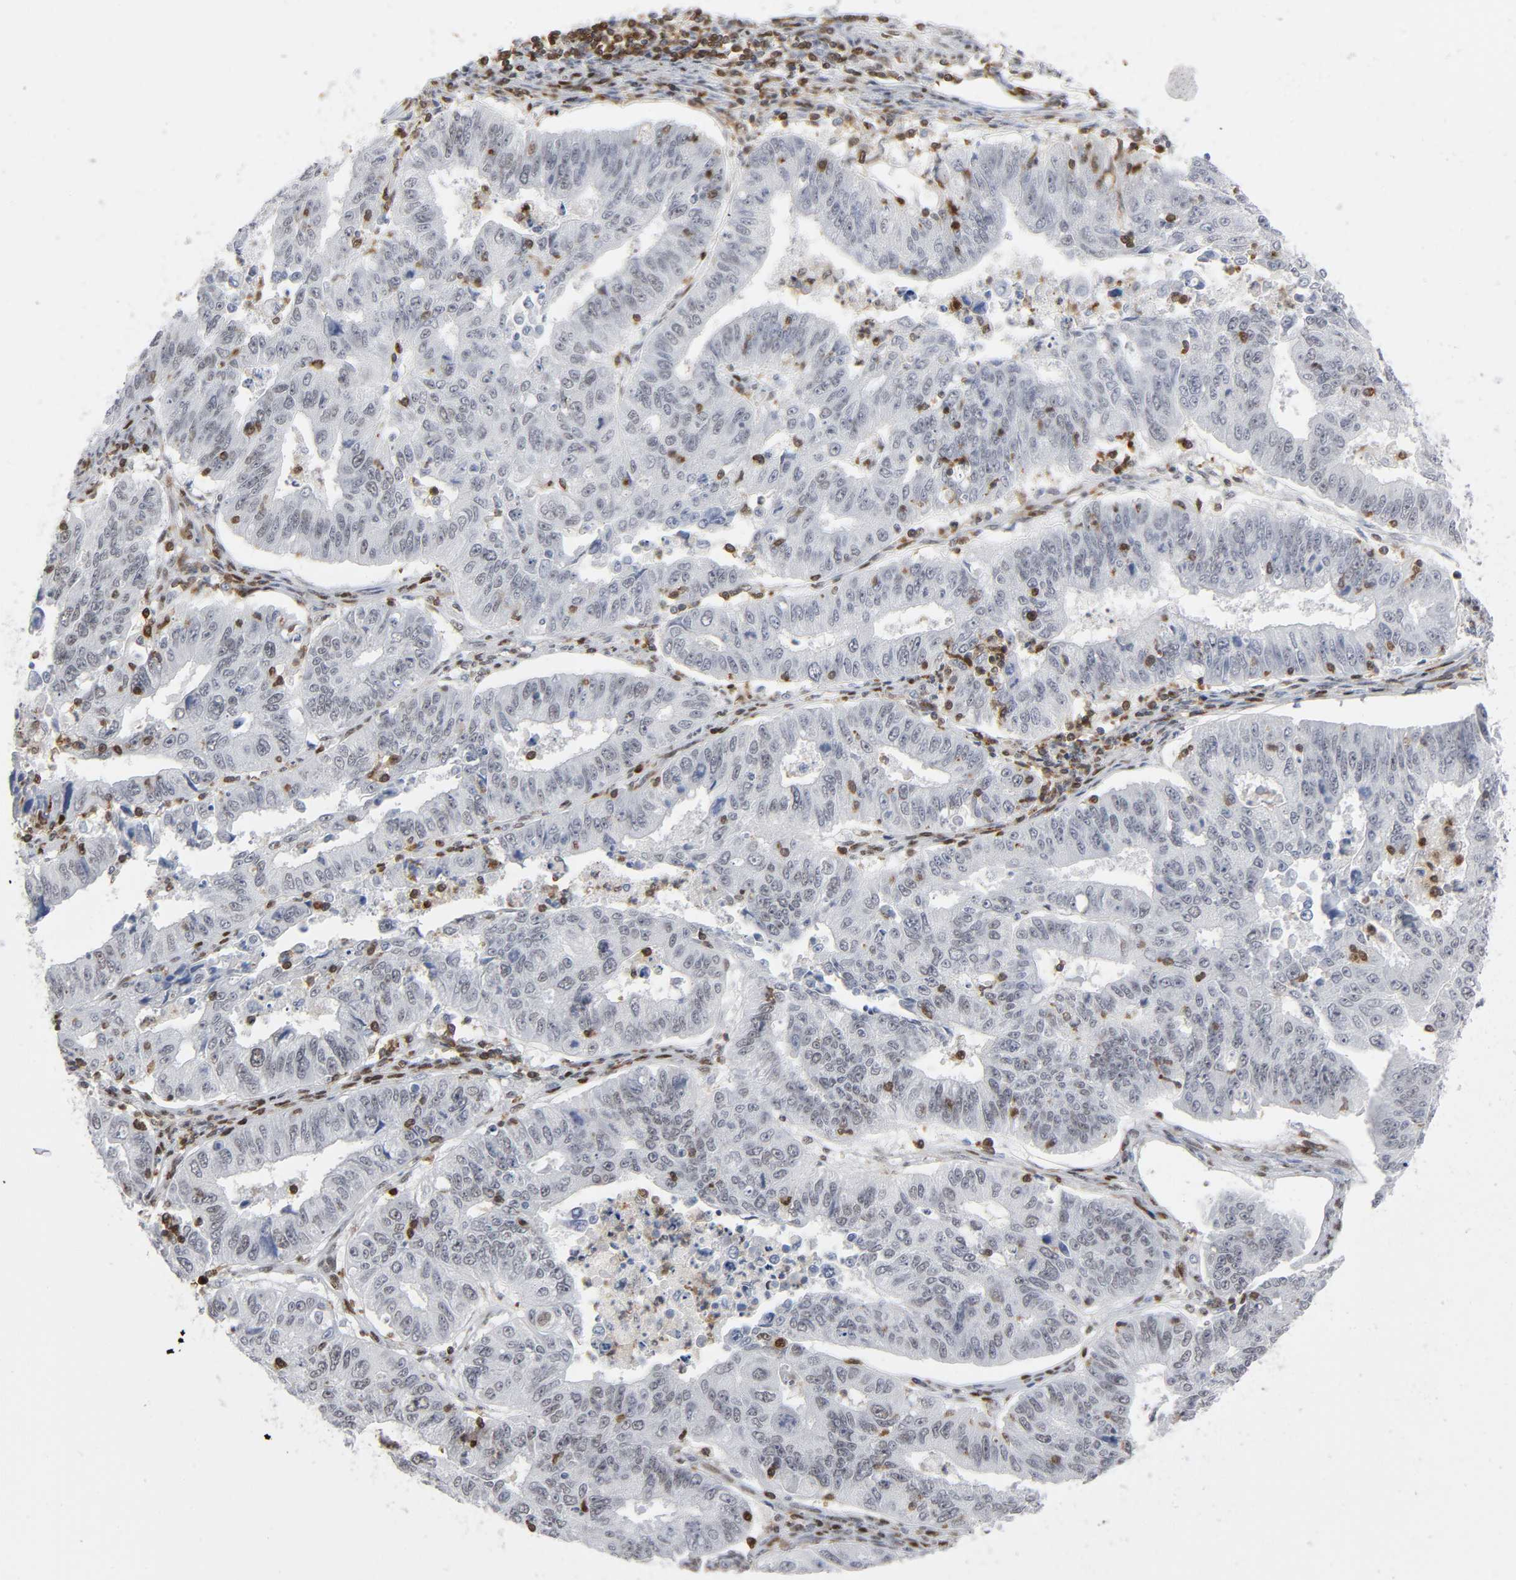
{"staining": {"intensity": "moderate", "quantity": "25%-75%", "location": "nuclear"}, "tissue": "endometrial cancer", "cell_type": "Tumor cells", "image_type": "cancer", "snomed": [{"axis": "morphology", "description": "Adenocarcinoma, NOS"}, {"axis": "topography", "description": "Endometrium"}], "caption": "Protein staining by immunohistochemistry (IHC) reveals moderate nuclear positivity in about 25%-75% of tumor cells in endometrial cancer (adenocarcinoma).", "gene": "WAS", "patient": {"sex": "female", "age": 42}}